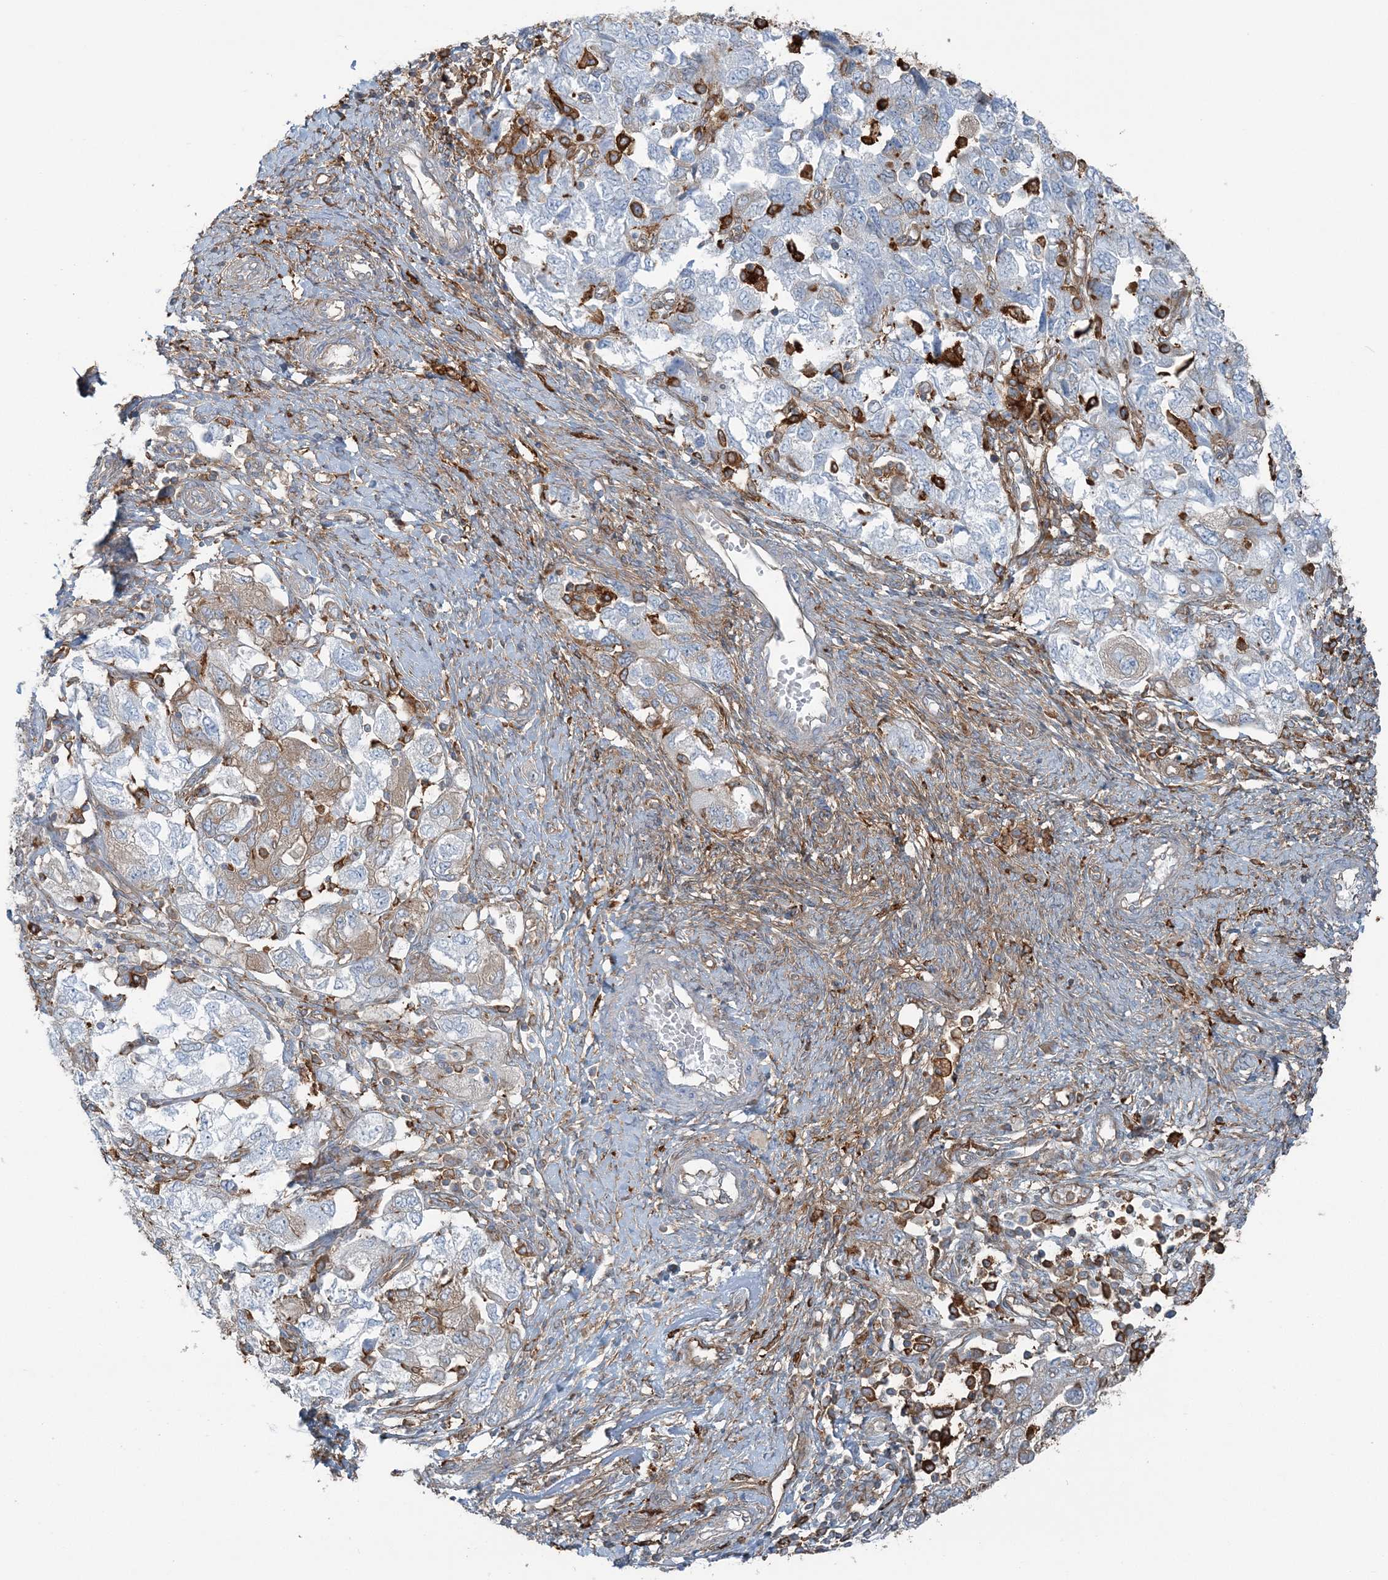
{"staining": {"intensity": "negative", "quantity": "none", "location": "none"}, "tissue": "ovarian cancer", "cell_type": "Tumor cells", "image_type": "cancer", "snomed": [{"axis": "morphology", "description": "Carcinoma, NOS"}, {"axis": "morphology", "description": "Cystadenocarcinoma, serous, NOS"}, {"axis": "topography", "description": "Ovary"}], "caption": "IHC image of human ovarian cancer (carcinoma) stained for a protein (brown), which shows no positivity in tumor cells.", "gene": "SNX2", "patient": {"sex": "female", "age": 69}}